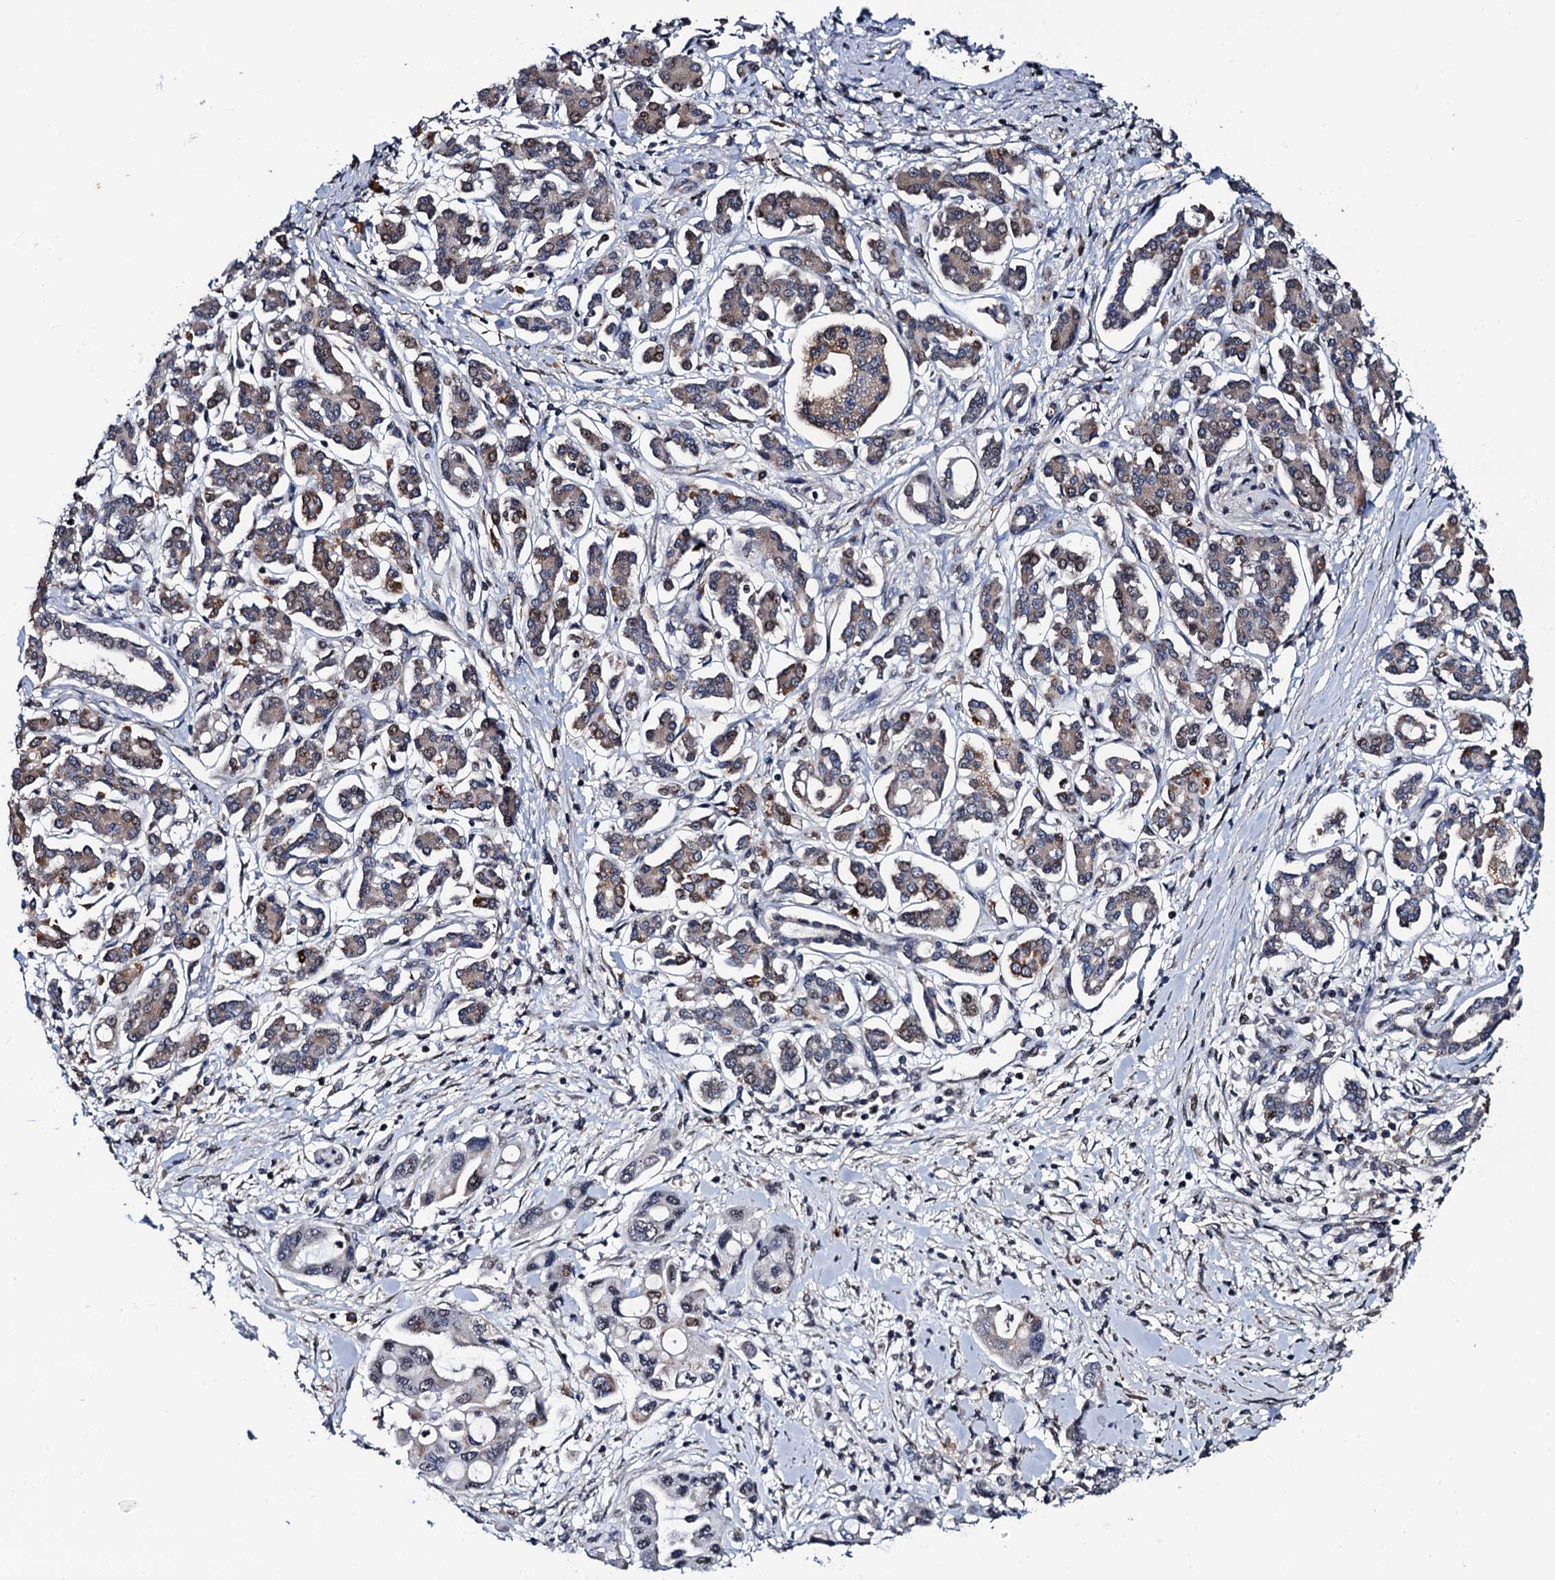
{"staining": {"intensity": "weak", "quantity": "<25%", "location": "nuclear"}, "tissue": "pancreatic cancer", "cell_type": "Tumor cells", "image_type": "cancer", "snomed": [{"axis": "morphology", "description": "Adenocarcinoma, NOS"}, {"axis": "topography", "description": "Pancreas"}], "caption": "Immunohistochemistry image of pancreatic cancer stained for a protein (brown), which shows no expression in tumor cells. (DAB immunohistochemistry (IHC), high magnification).", "gene": "FAM222A", "patient": {"sex": "female", "age": 50}}